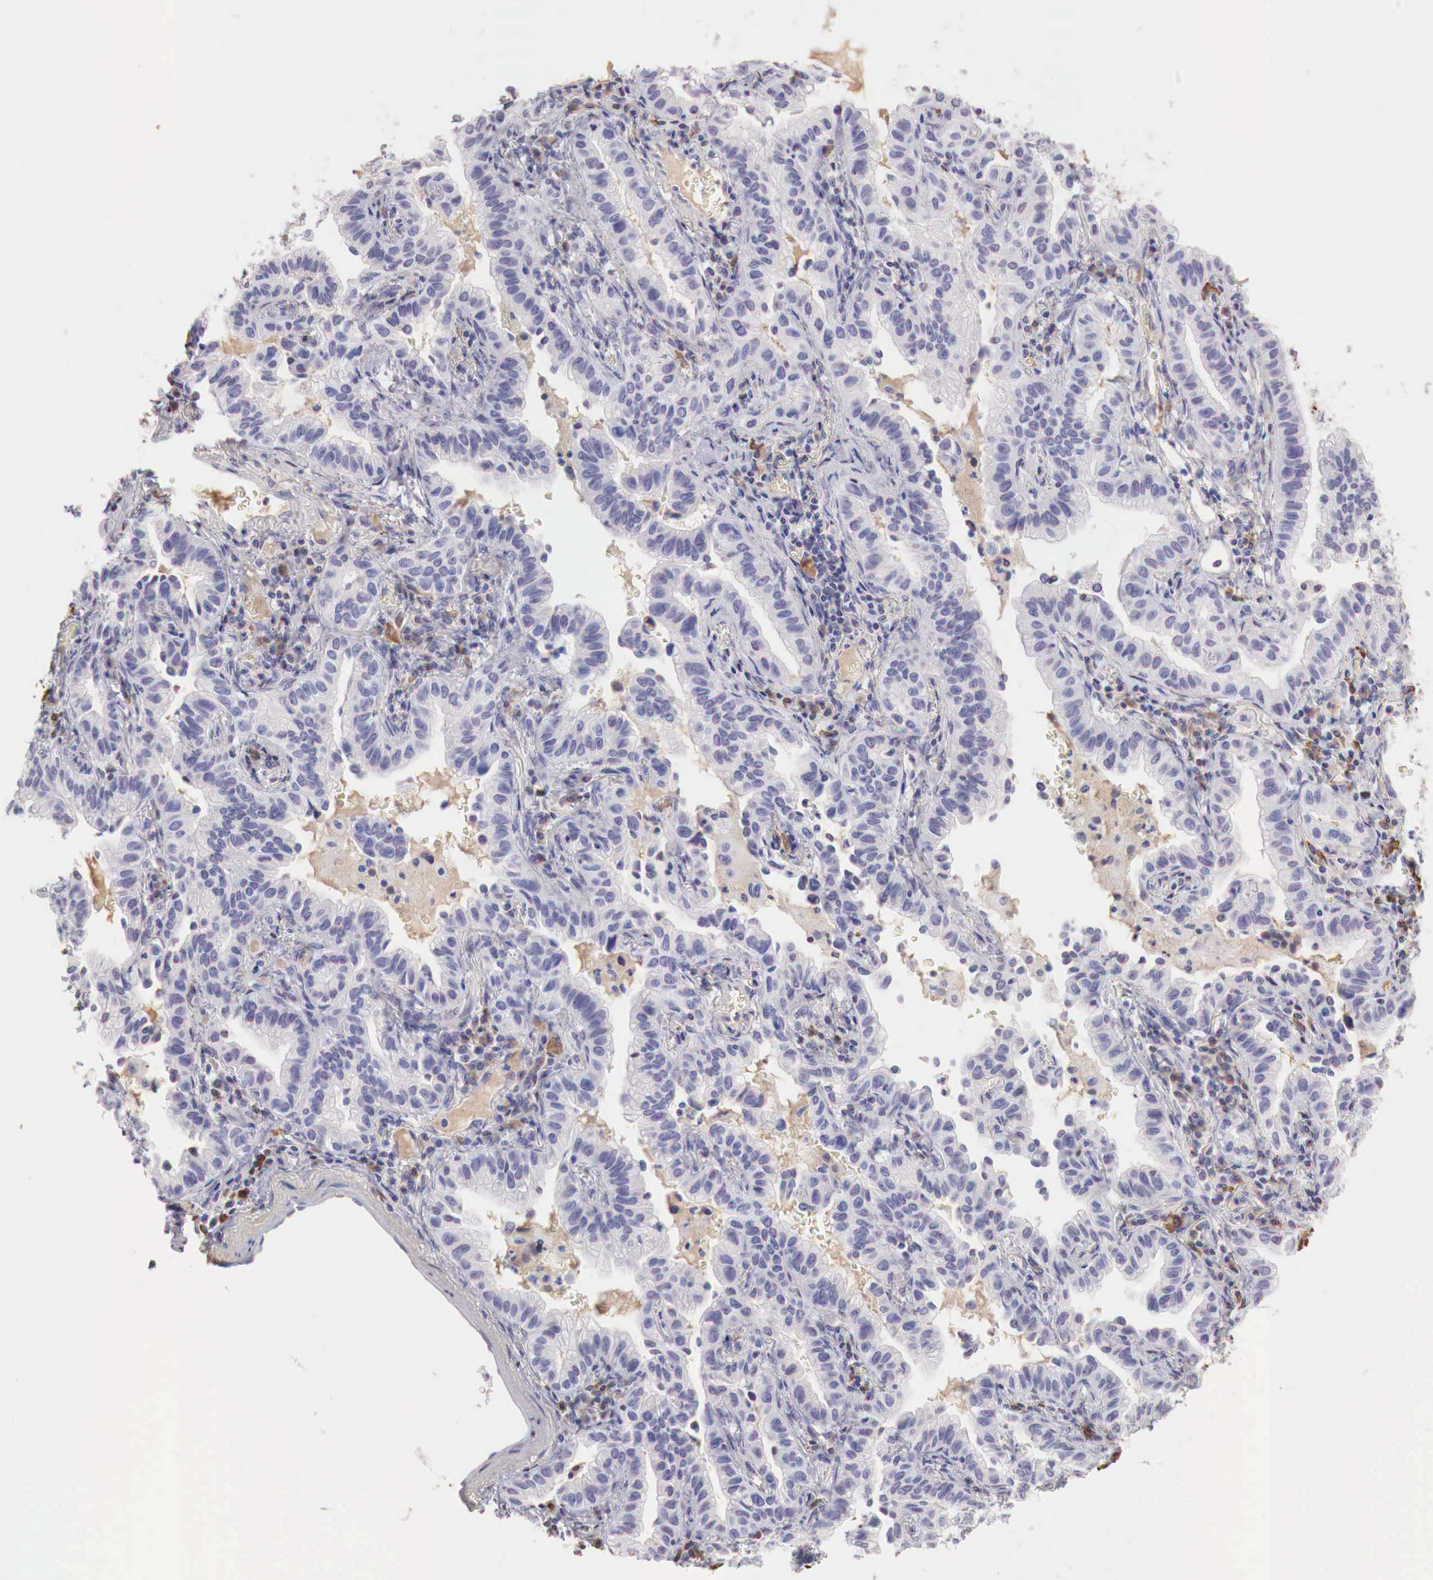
{"staining": {"intensity": "negative", "quantity": "none", "location": "none"}, "tissue": "lung cancer", "cell_type": "Tumor cells", "image_type": "cancer", "snomed": [{"axis": "morphology", "description": "Adenocarcinoma, NOS"}, {"axis": "topography", "description": "Lung"}], "caption": "The micrograph shows no staining of tumor cells in lung cancer.", "gene": "XPNPEP2", "patient": {"sex": "female", "age": 50}}